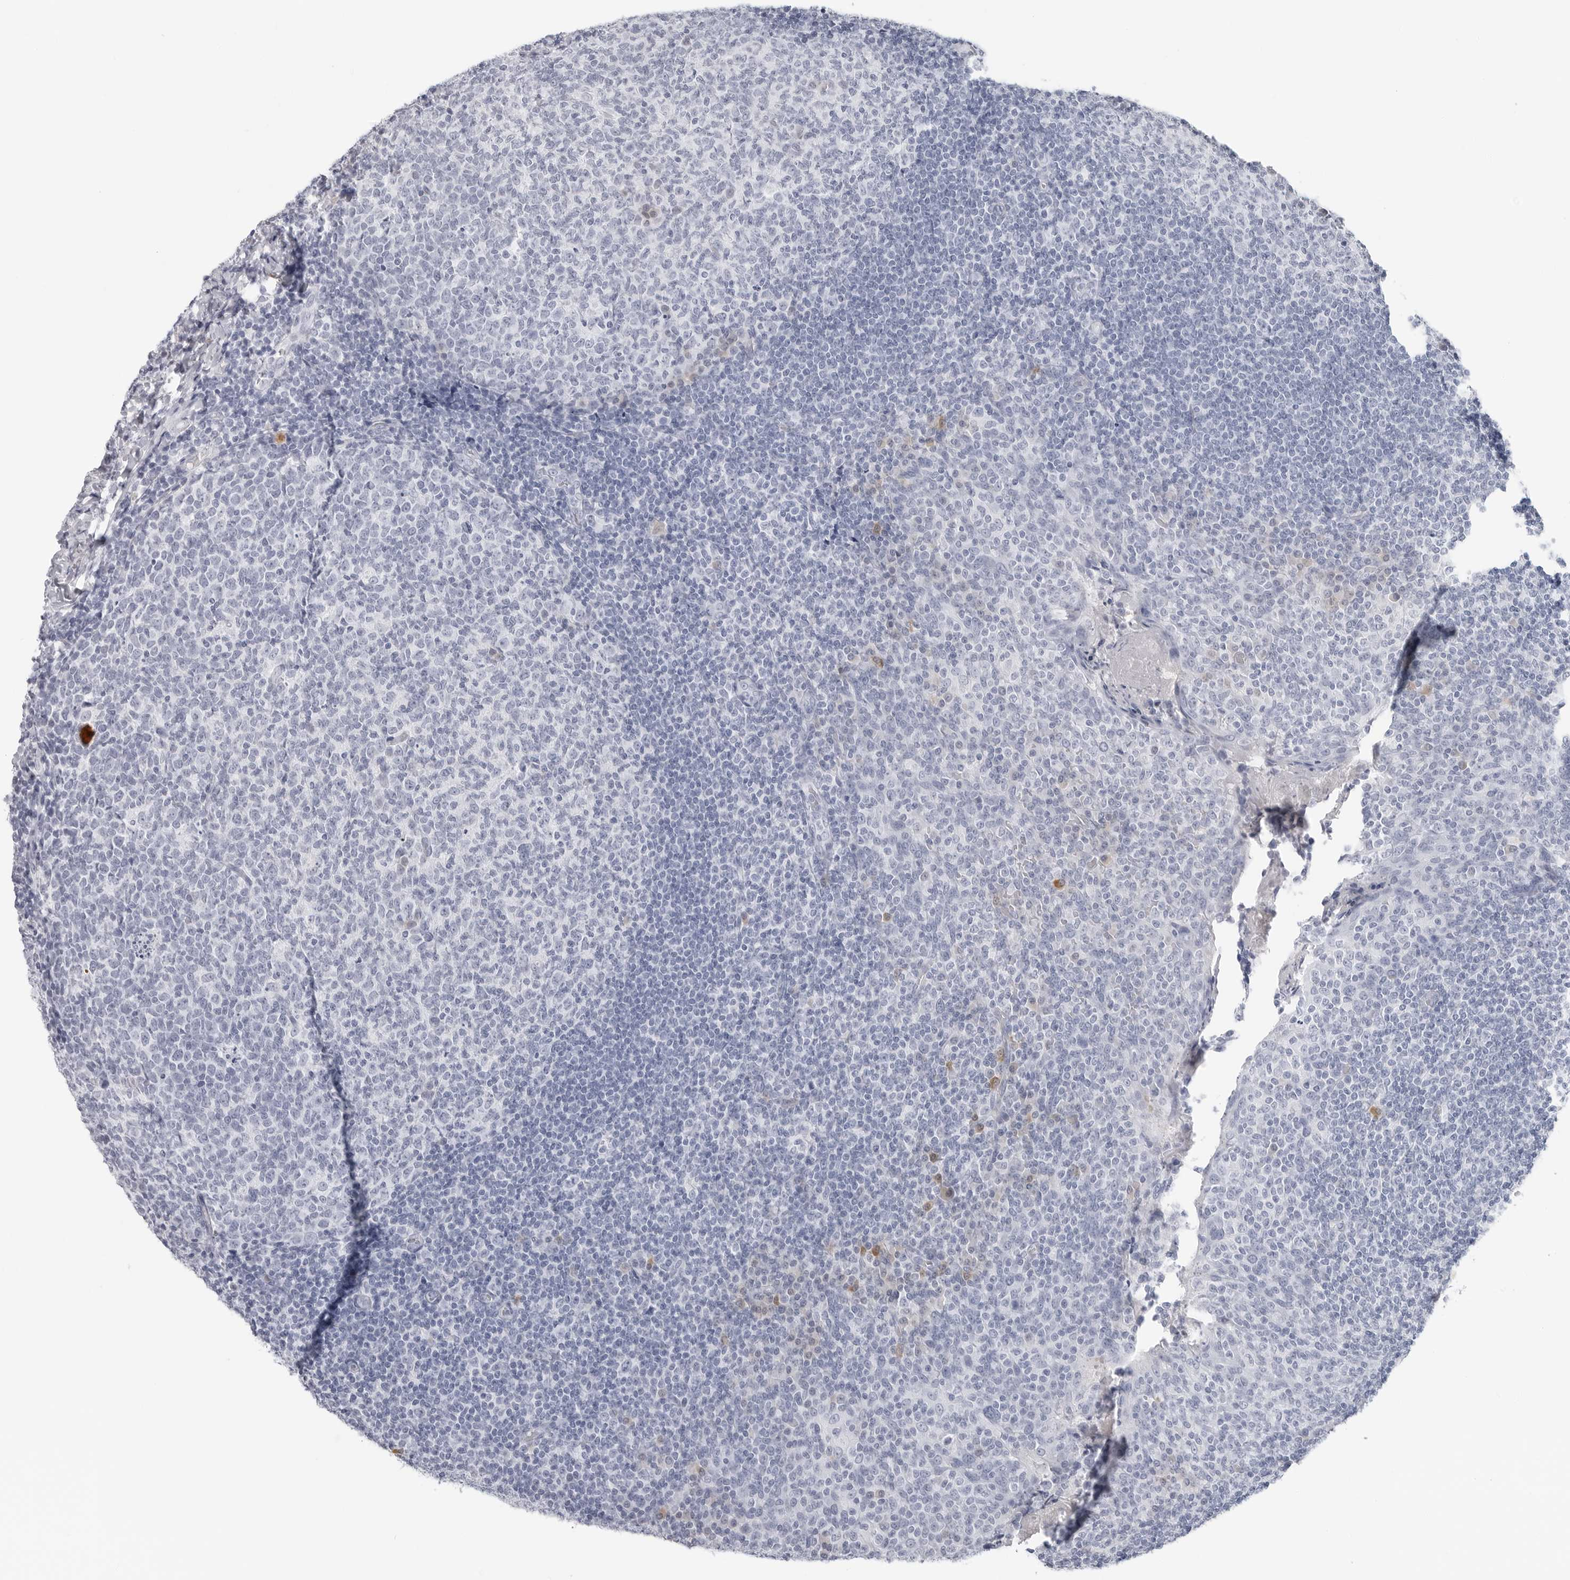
{"staining": {"intensity": "moderate", "quantity": "<25%", "location": "cytoplasmic/membranous"}, "tissue": "tonsil", "cell_type": "Germinal center cells", "image_type": "normal", "snomed": [{"axis": "morphology", "description": "Normal tissue, NOS"}, {"axis": "topography", "description": "Tonsil"}], "caption": "This is a micrograph of IHC staining of normal tonsil, which shows moderate positivity in the cytoplasmic/membranous of germinal center cells.", "gene": "AMPD1", "patient": {"sex": "female", "age": 19}}